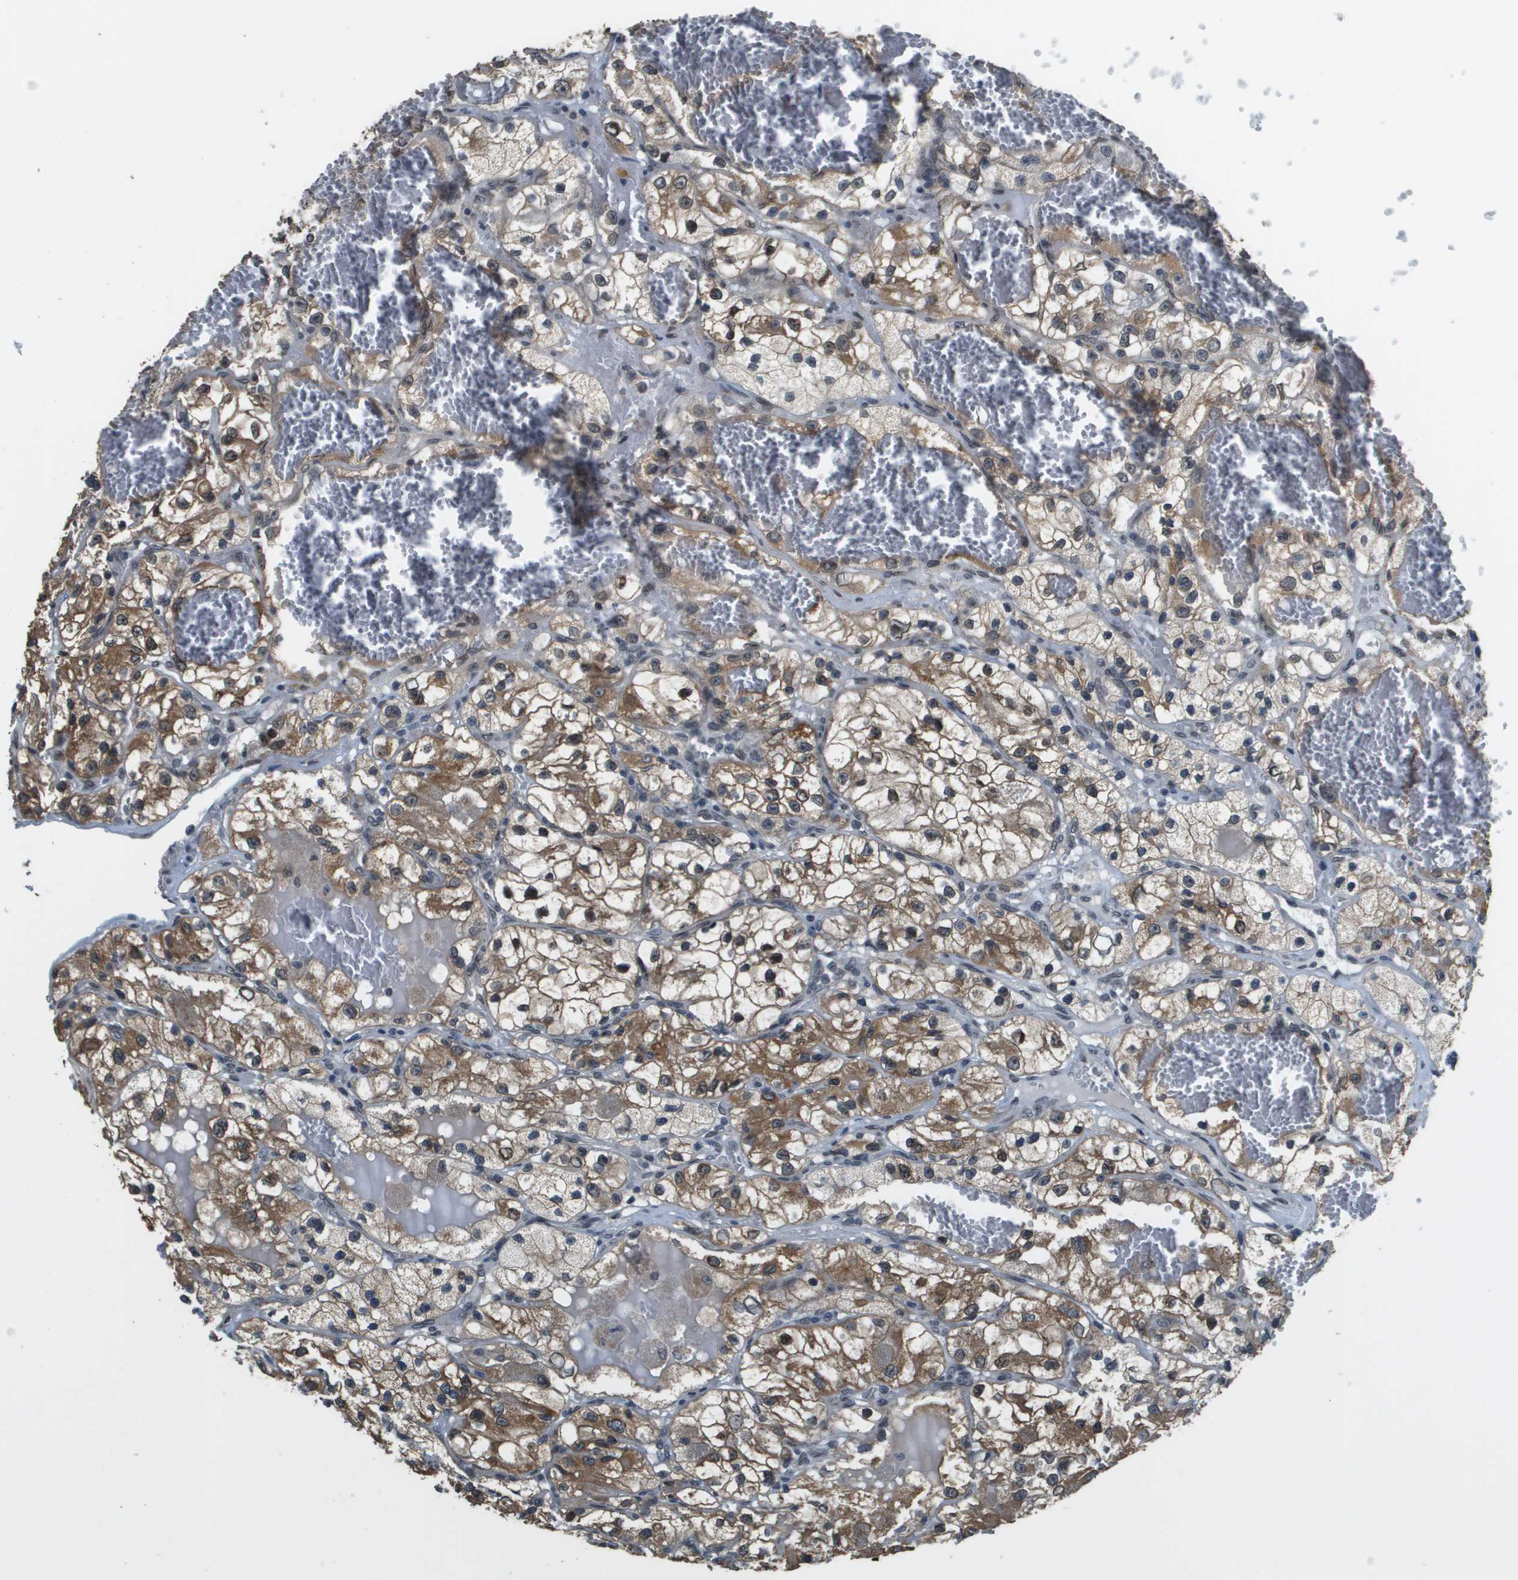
{"staining": {"intensity": "moderate", "quantity": ">75%", "location": "cytoplasmic/membranous,nuclear"}, "tissue": "renal cancer", "cell_type": "Tumor cells", "image_type": "cancer", "snomed": [{"axis": "morphology", "description": "Adenocarcinoma, NOS"}, {"axis": "topography", "description": "Kidney"}], "caption": "A high-resolution photomicrograph shows IHC staining of renal adenocarcinoma, which demonstrates moderate cytoplasmic/membranous and nuclear positivity in about >75% of tumor cells. The protein is stained brown, and the nuclei are stained in blue (DAB (3,3'-diaminobenzidine) IHC with brightfield microscopy, high magnification).", "gene": "FANCC", "patient": {"sex": "female", "age": 57}}